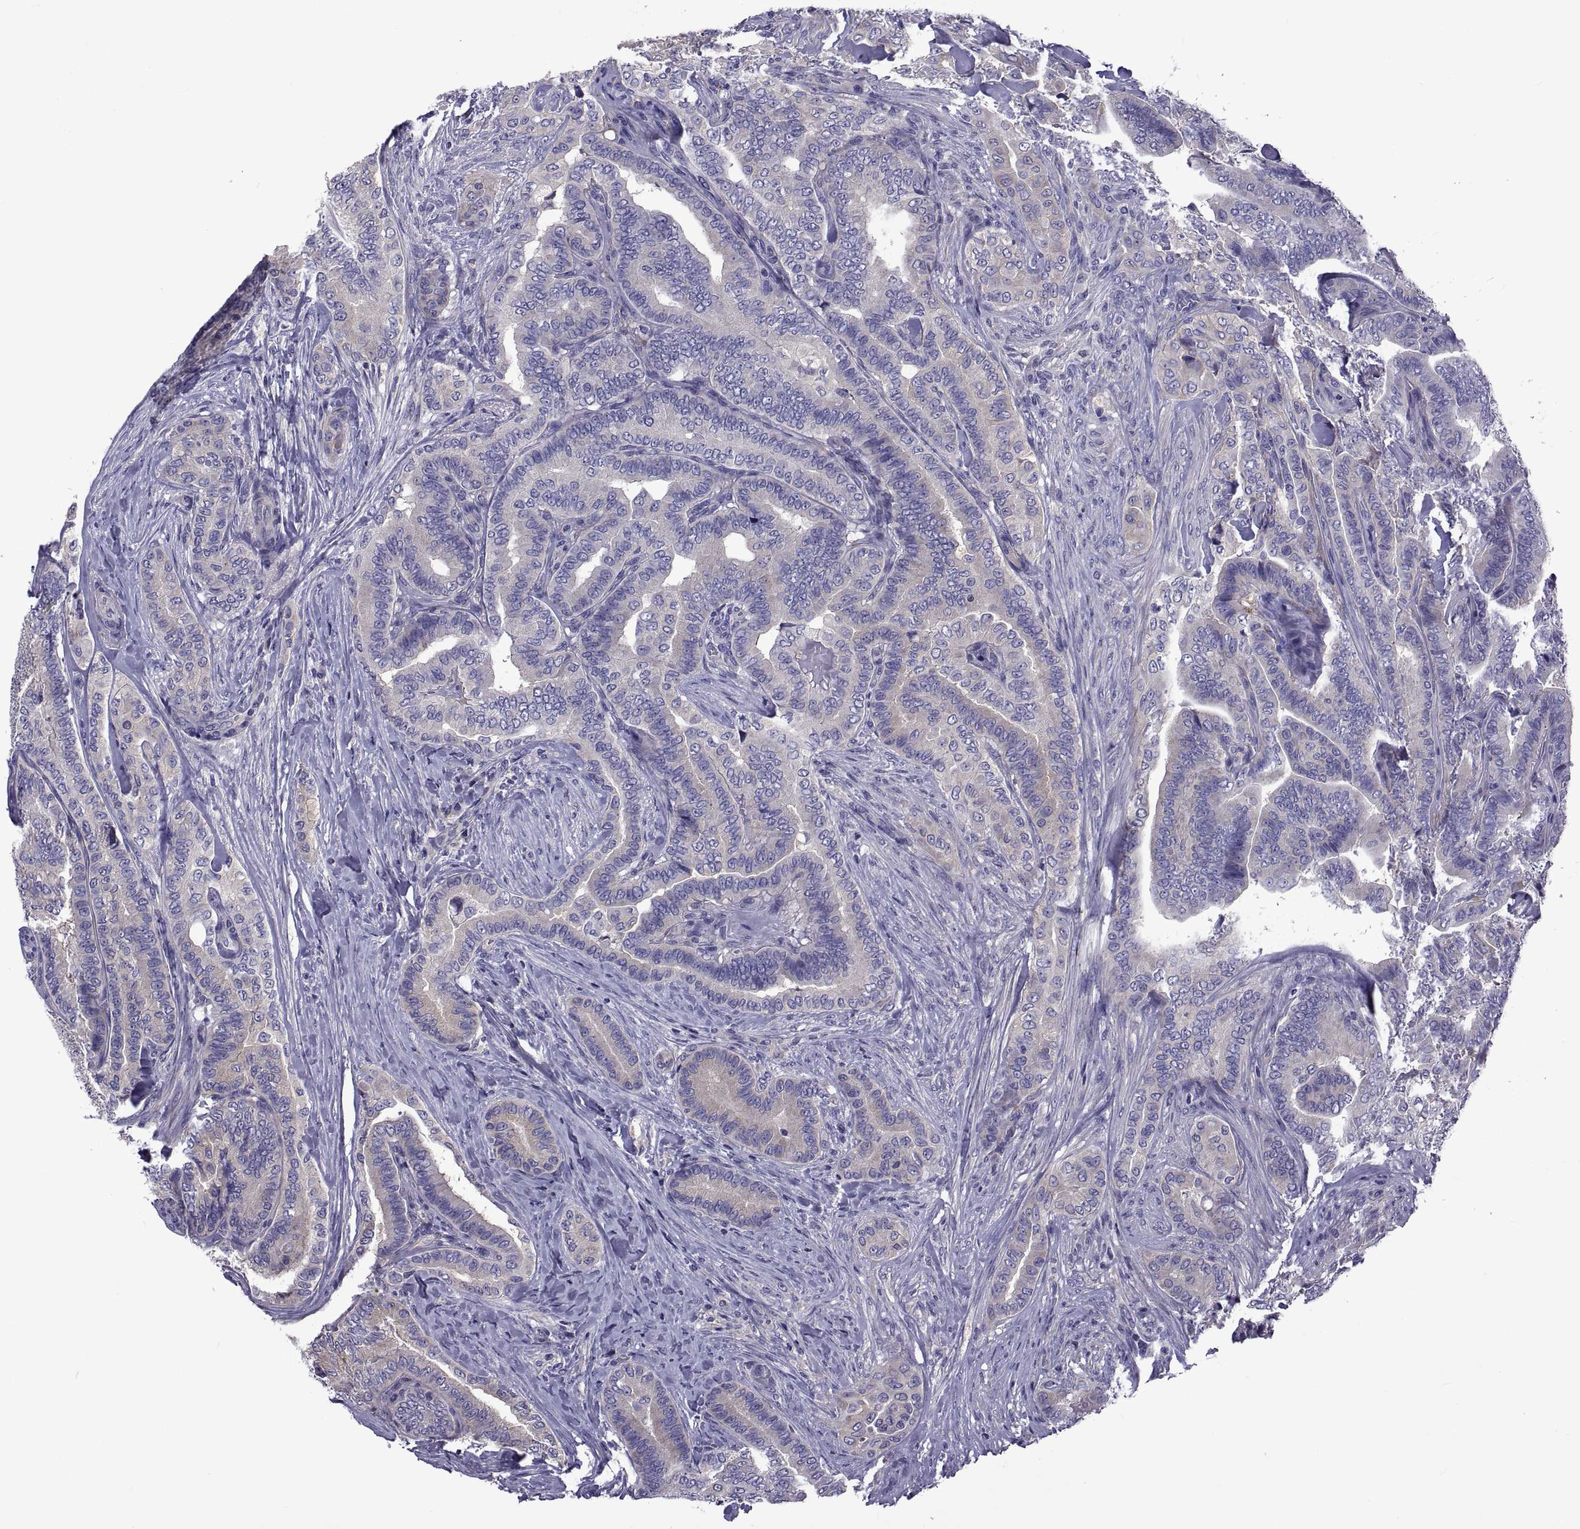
{"staining": {"intensity": "negative", "quantity": "none", "location": "none"}, "tissue": "thyroid cancer", "cell_type": "Tumor cells", "image_type": "cancer", "snomed": [{"axis": "morphology", "description": "Papillary adenocarcinoma, NOS"}, {"axis": "topography", "description": "Thyroid gland"}], "caption": "IHC histopathology image of thyroid papillary adenocarcinoma stained for a protein (brown), which demonstrates no expression in tumor cells.", "gene": "TMC3", "patient": {"sex": "male", "age": 61}}